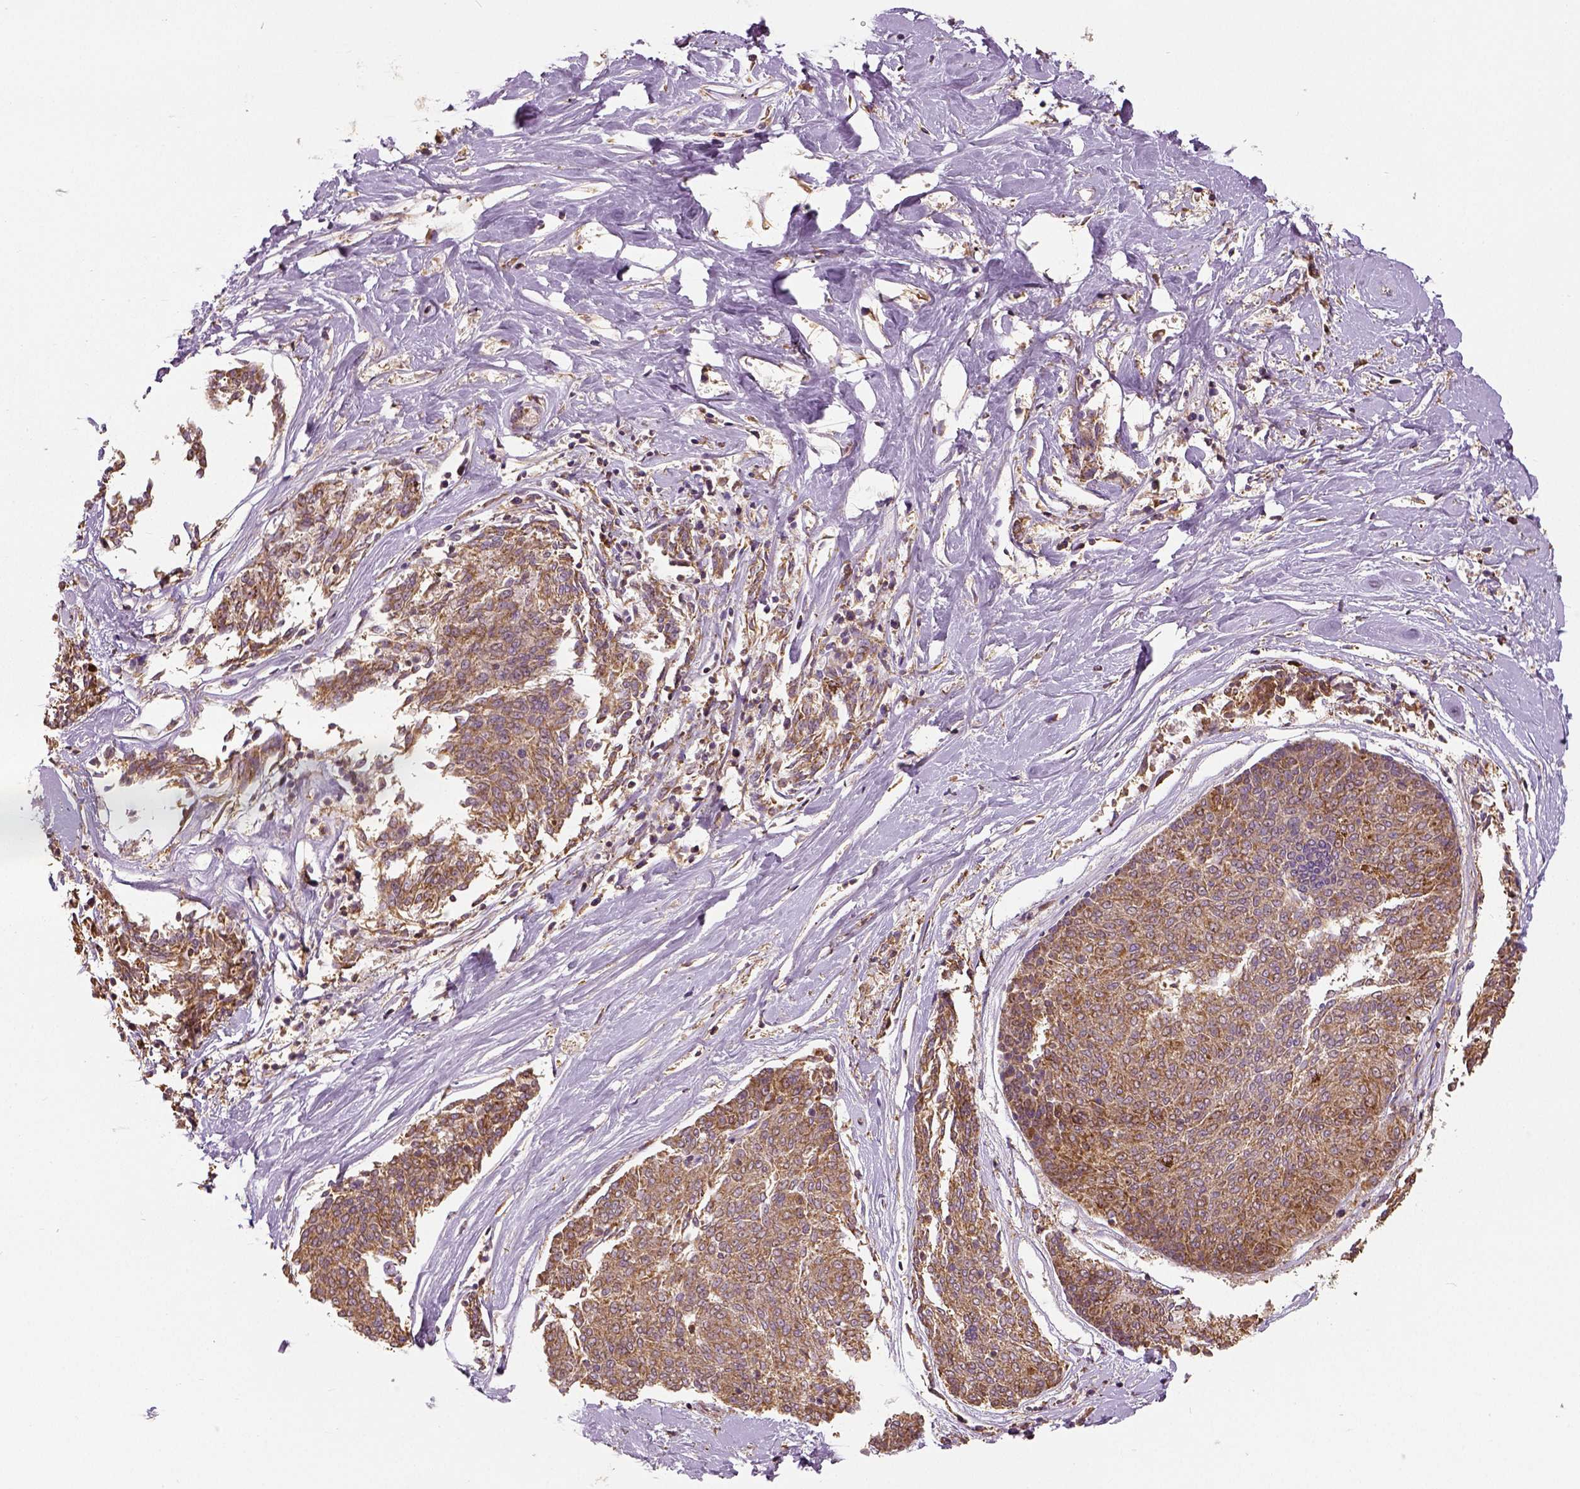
{"staining": {"intensity": "moderate", "quantity": ">75%", "location": "cytoplasmic/membranous"}, "tissue": "melanoma", "cell_type": "Tumor cells", "image_type": "cancer", "snomed": [{"axis": "morphology", "description": "Malignant melanoma, NOS"}, {"axis": "topography", "description": "Skin"}], "caption": "Moderate cytoplasmic/membranous staining is appreciated in about >75% of tumor cells in malignant melanoma.", "gene": "PGAM5", "patient": {"sex": "female", "age": 72}}